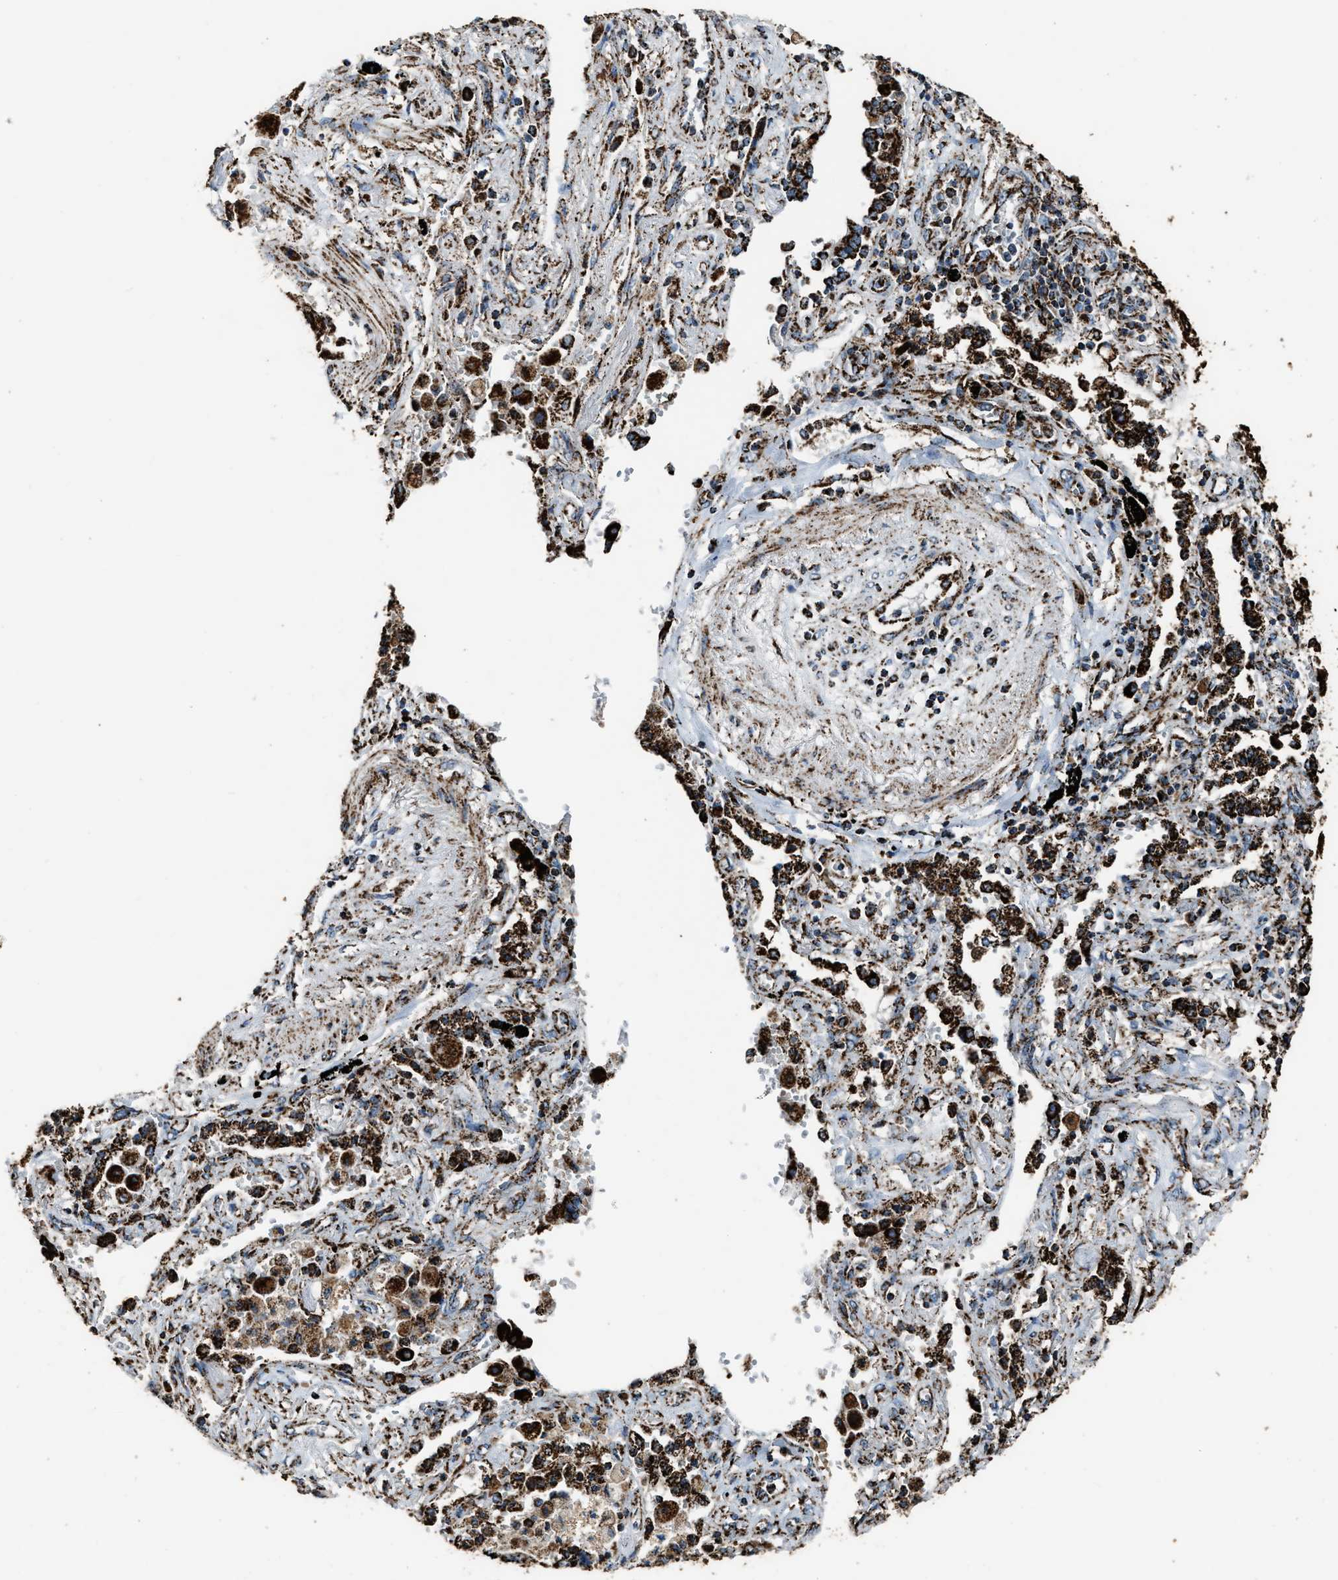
{"staining": {"intensity": "strong", "quantity": ">75%", "location": "cytoplasmic/membranous"}, "tissue": "lung cancer", "cell_type": "Tumor cells", "image_type": "cancer", "snomed": [{"axis": "morphology", "description": "Adenocarcinoma, NOS"}, {"axis": "topography", "description": "Lung"}], "caption": "Strong cytoplasmic/membranous staining for a protein is identified in about >75% of tumor cells of lung adenocarcinoma using immunohistochemistry.", "gene": "MDH2", "patient": {"sex": "female", "age": 65}}